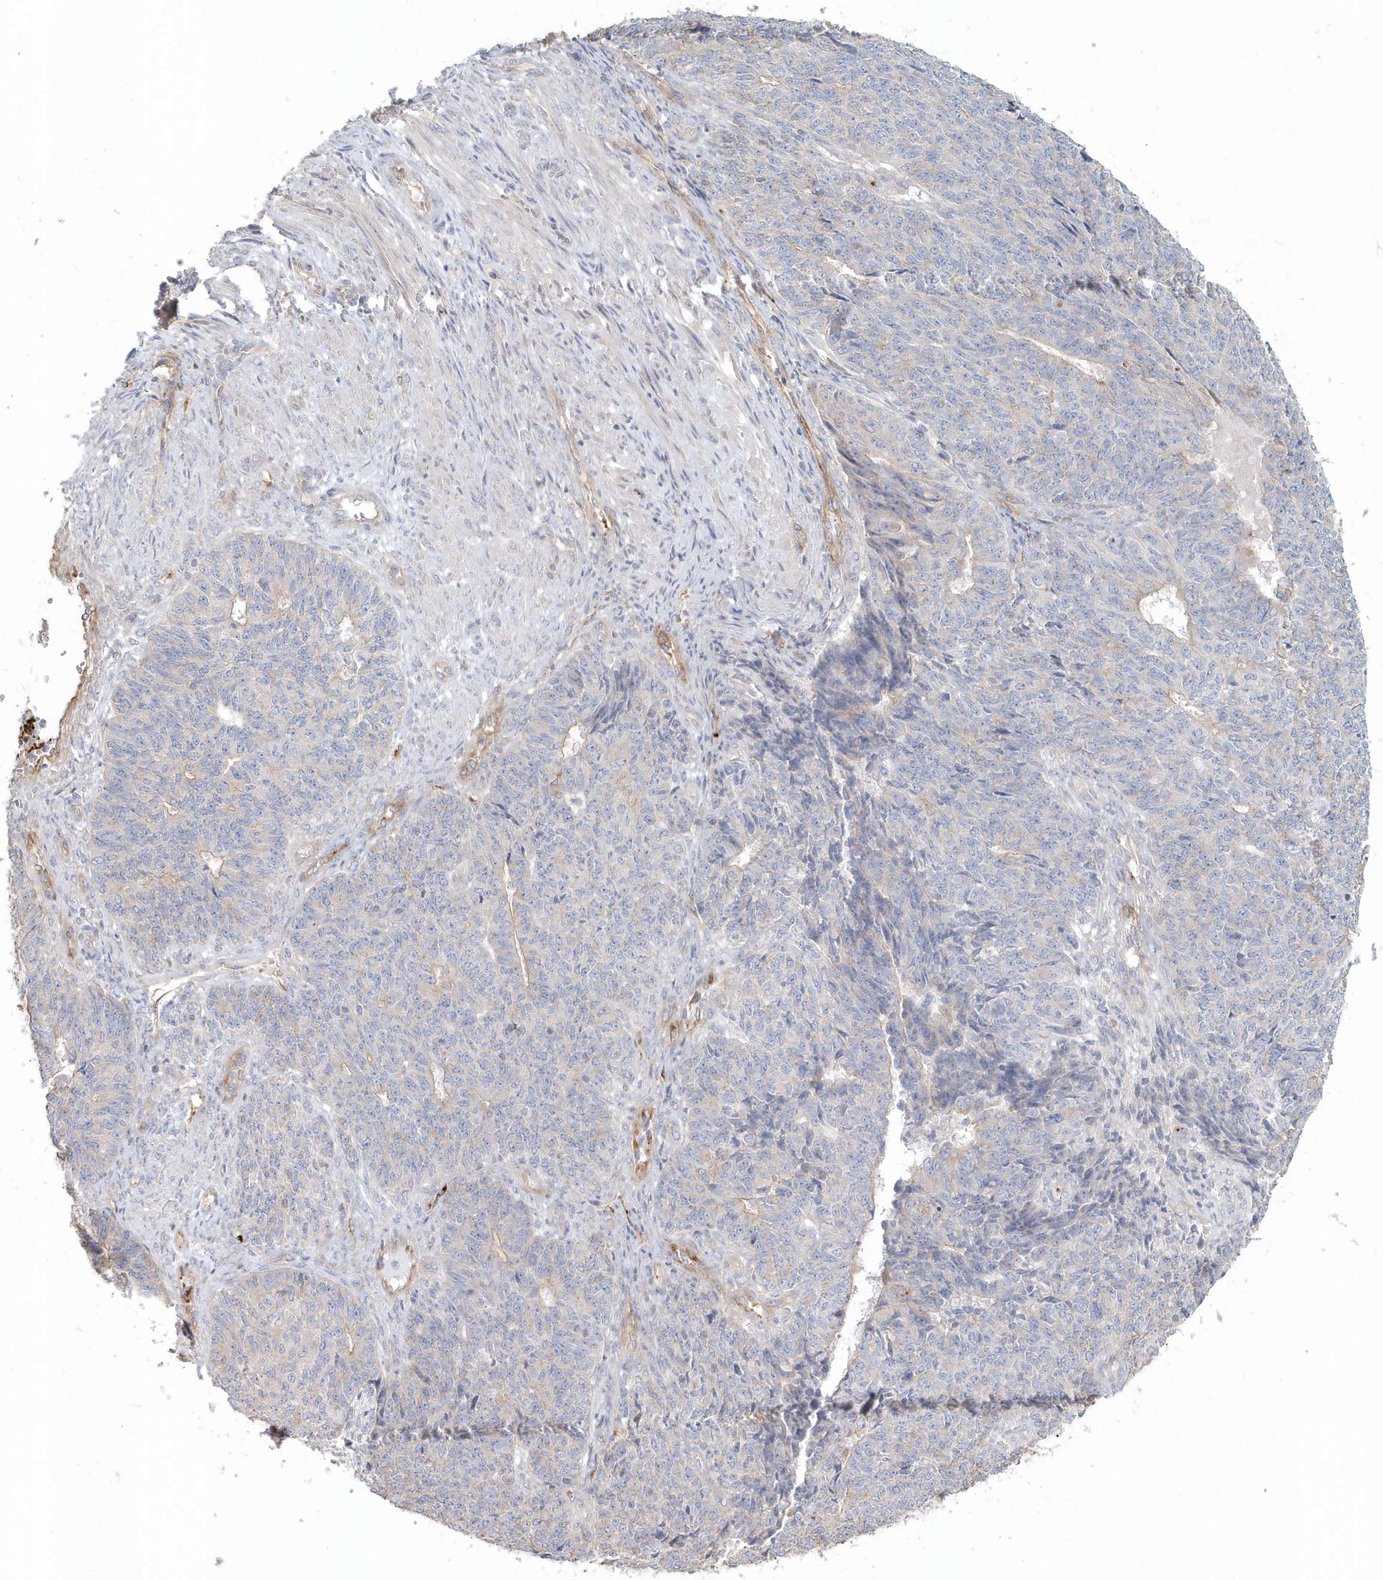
{"staining": {"intensity": "negative", "quantity": "none", "location": "none"}, "tissue": "endometrial cancer", "cell_type": "Tumor cells", "image_type": "cancer", "snomed": [{"axis": "morphology", "description": "Adenocarcinoma, NOS"}, {"axis": "topography", "description": "Endometrium"}], "caption": "Immunohistochemistry of endometrial cancer (adenocarcinoma) reveals no expression in tumor cells.", "gene": "MMRN1", "patient": {"sex": "female", "age": 32}}